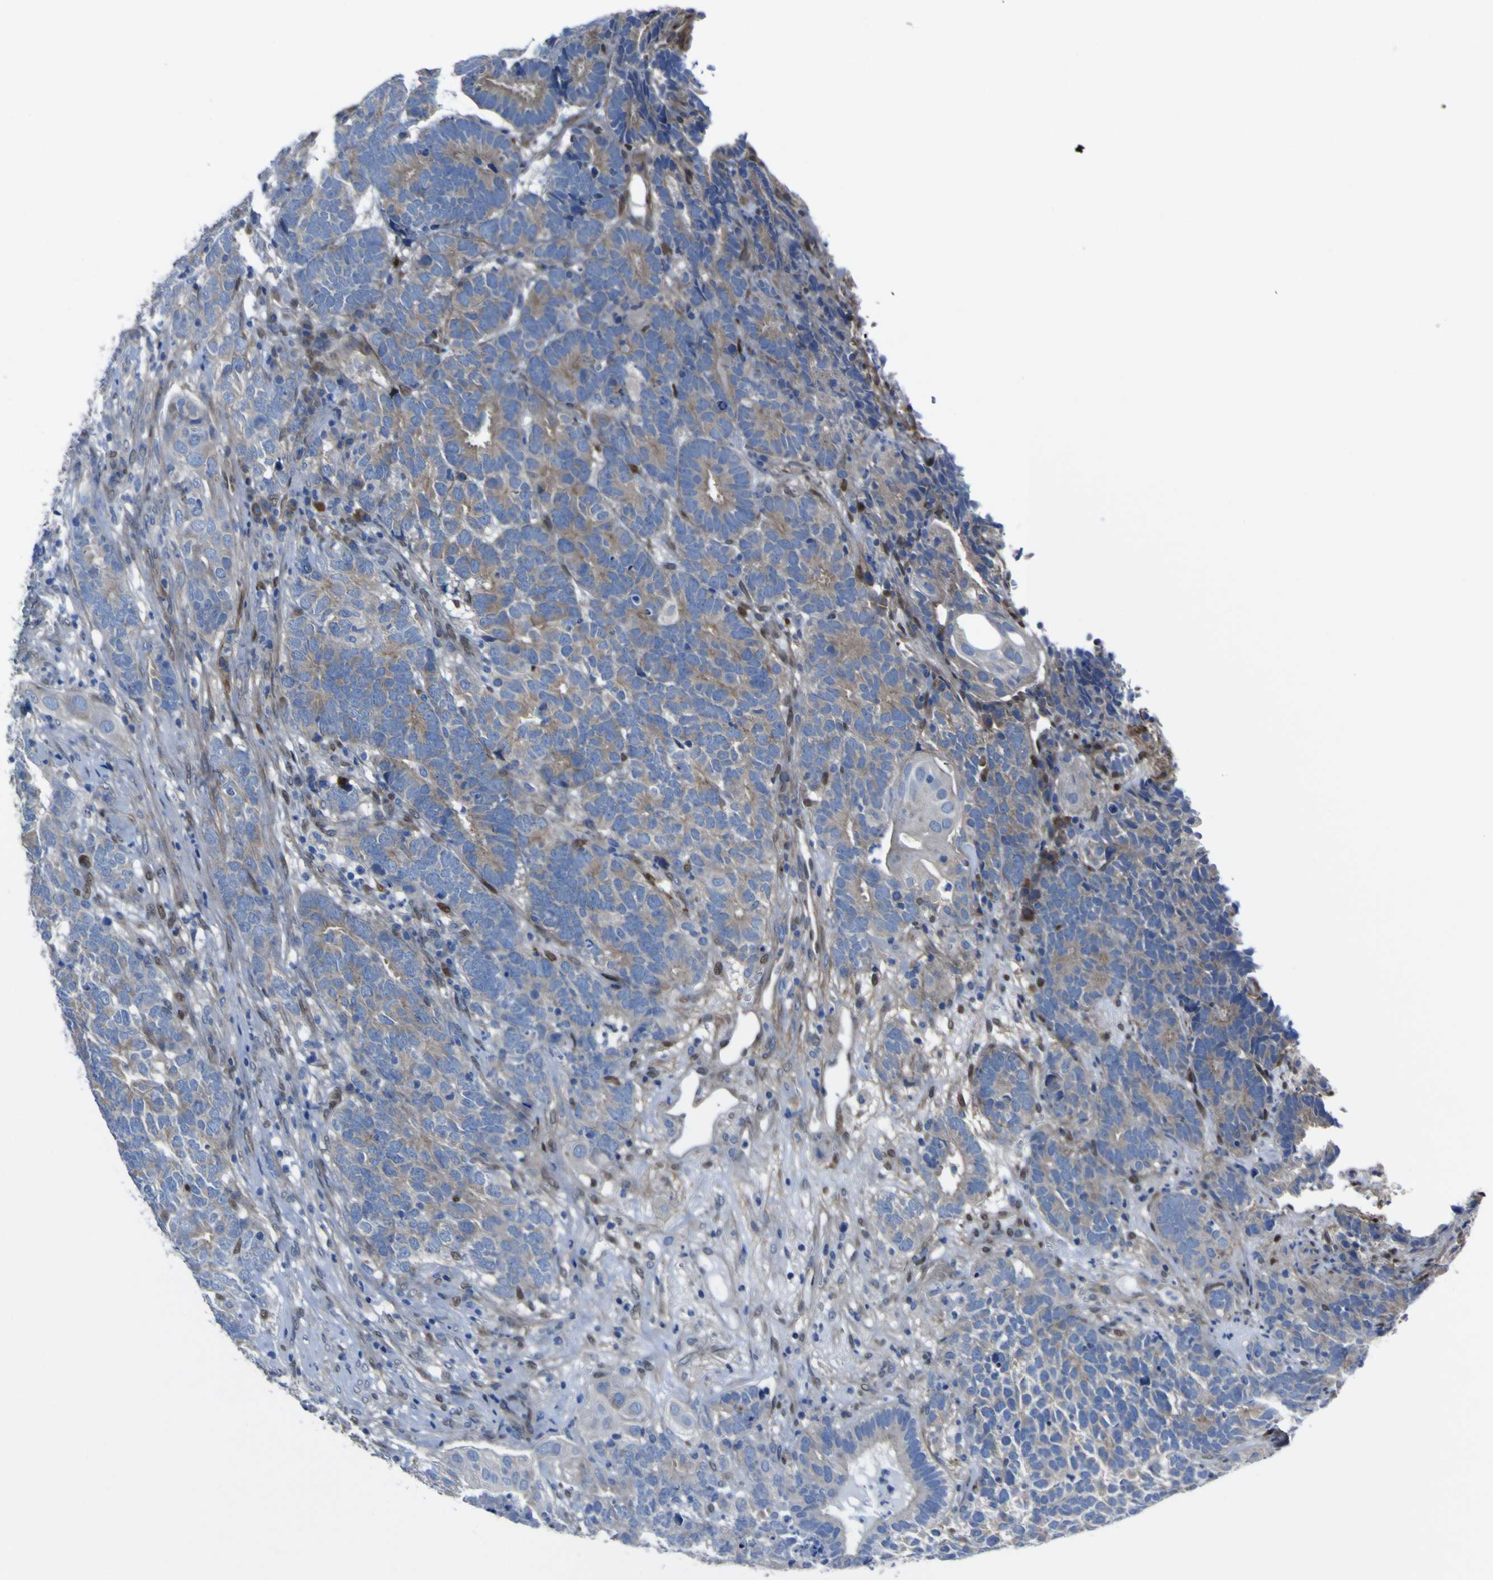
{"staining": {"intensity": "moderate", "quantity": ">75%", "location": "cytoplasmic/membranous"}, "tissue": "testis cancer", "cell_type": "Tumor cells", "image_type": "cancer", "snomed": [{"axis": "morphology", "description": "Carcinoma, Embryonal, NOS"}, {"axis": "topography", "description": "Testis"}], "caption": "A brown stain highlights moderate cytoplasmic/membranous positivity of a protein in human testis cancer (embryonal carcinoma) tumor cells.", "gene": "LRRN1", "patient": {"sex": "male", "age": 26}}